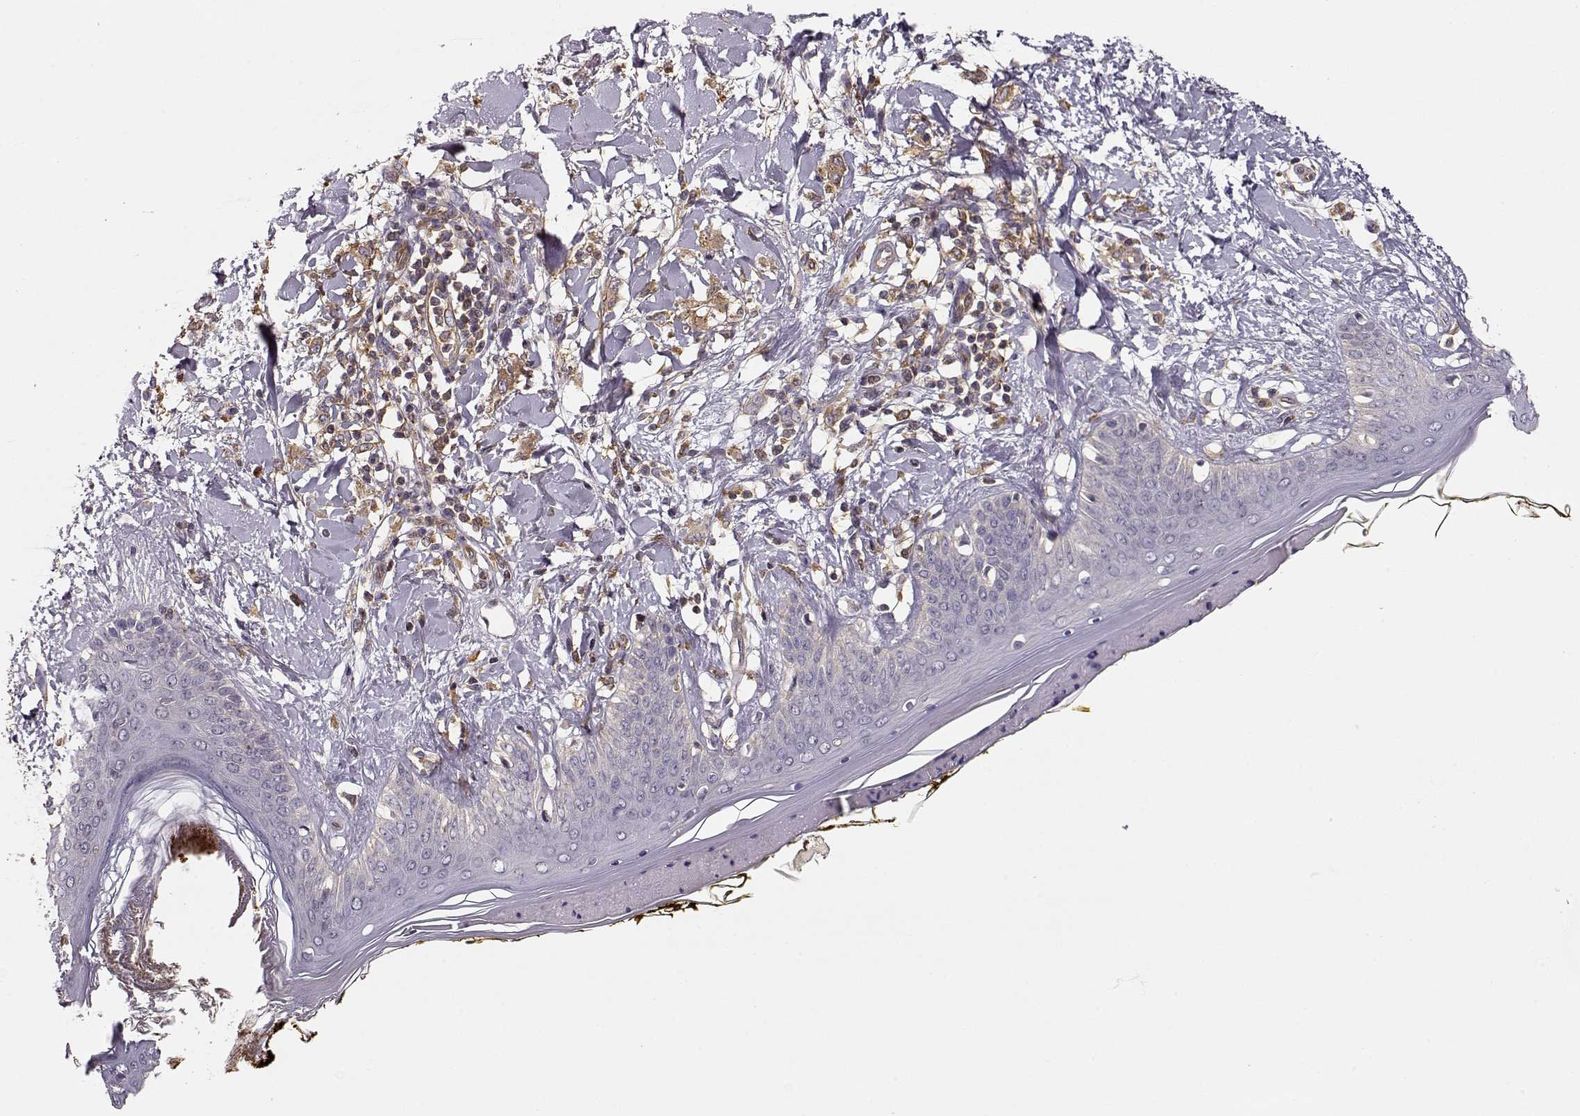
{"staining": {"intensity": "negative", "quantity": "none", "location": "none"}, "tissue": "skin", "cell_type": "Fibroblasts", "image_type": "normal", "snomed": [{"axis": "morphology", "description": "Normal tissue, NOS"}, {"axis": "topography", "description": "Skin"}], "caption": "A high-resolution micrograph shows immunohistochemistry (IHC) staining of normal skin, which displays no significant positivity in fibroblasts.", "gene": "ARHGEF2", "patient": {"sex": "female", "age": 34}}